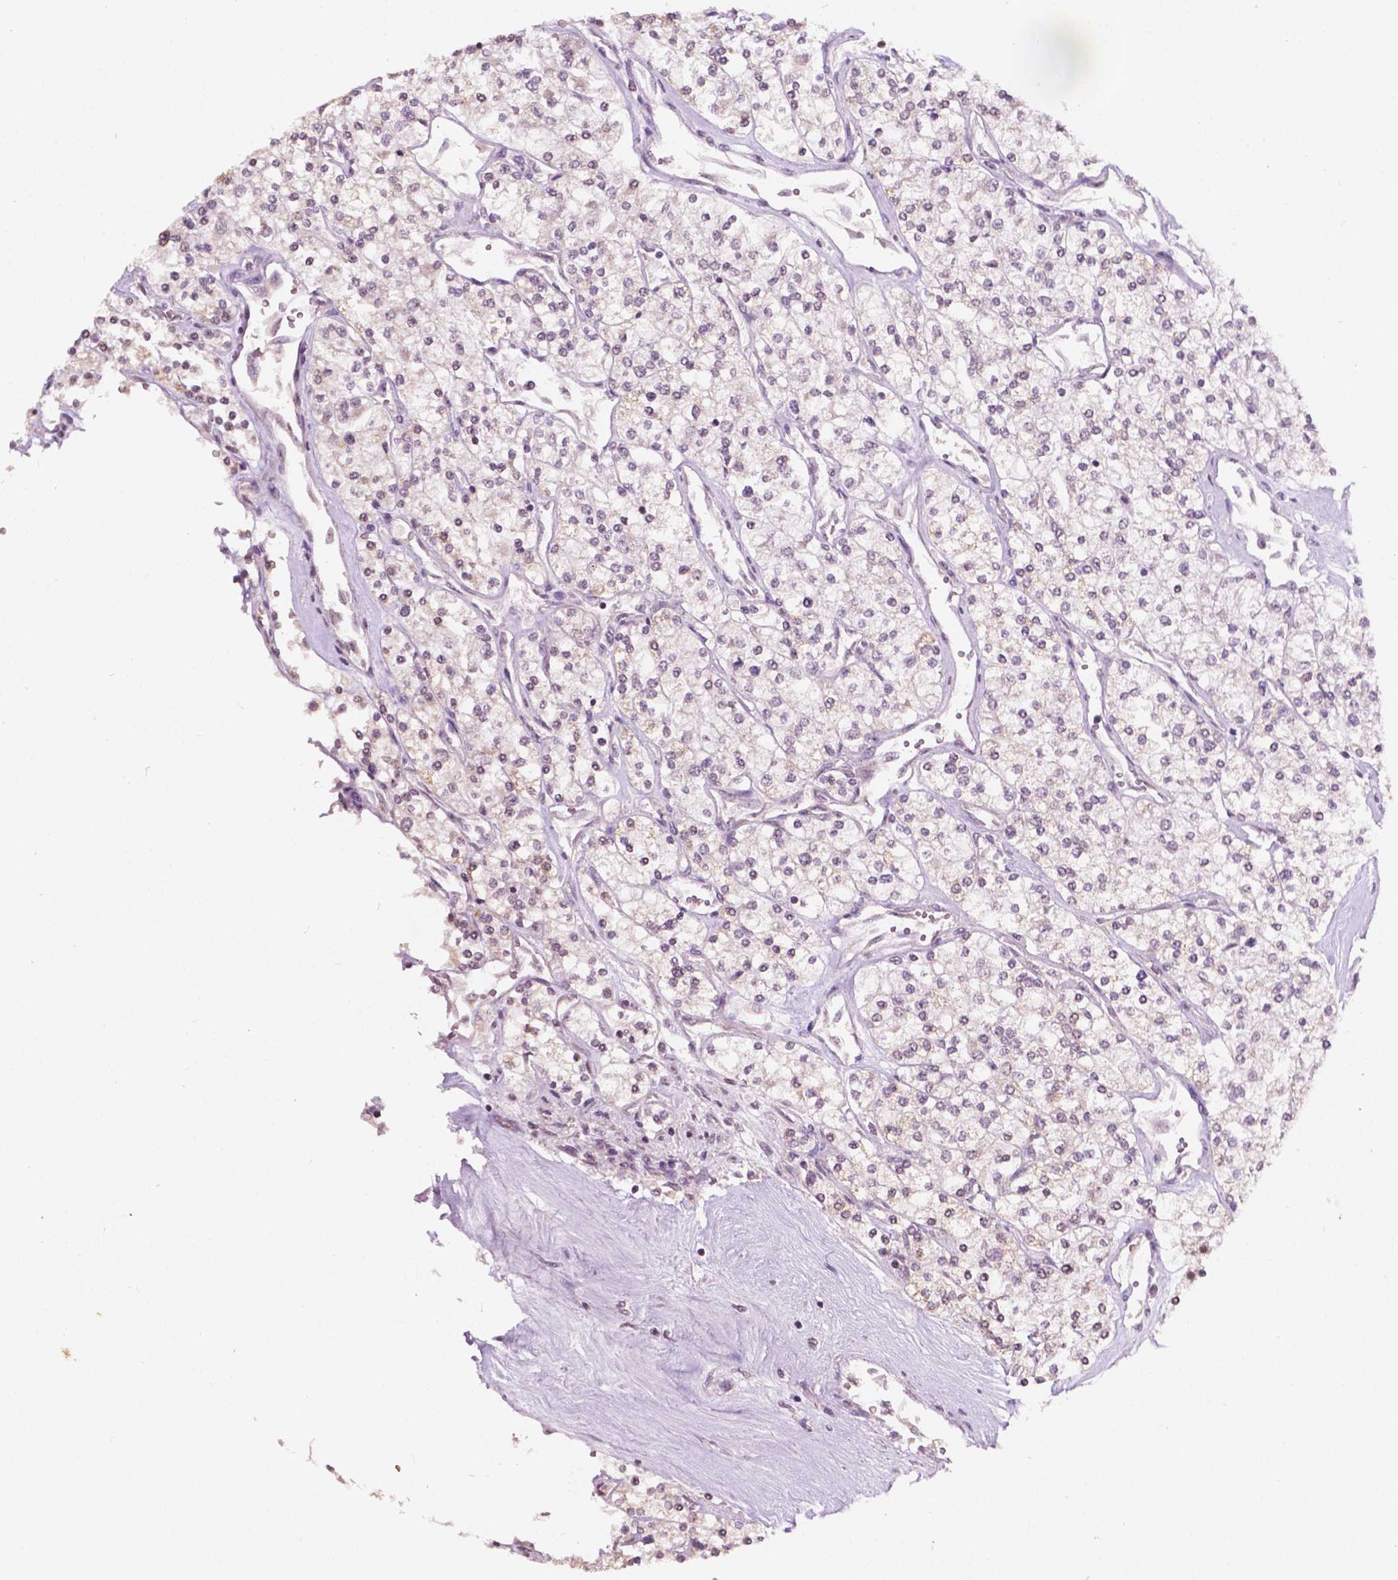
{"staining": {"intensity": "negative", "quantity": "none", "location": "none"}, "tissue": "renal cancer", "cell_type": "Tumor cells", "image_type": "cancer", "snomed": [{"axis": "morphology", "description": "Adenocarcinoma, NOS"}, {"axis": "topography", "description": "Kidney"}], "caption": "This is an immunohistochemistry photomicrograph of human renal cancer. There is no expression in tumor cells.", "gene": "NOS1AP", "patient": {"sex": "male", "age": 80}}